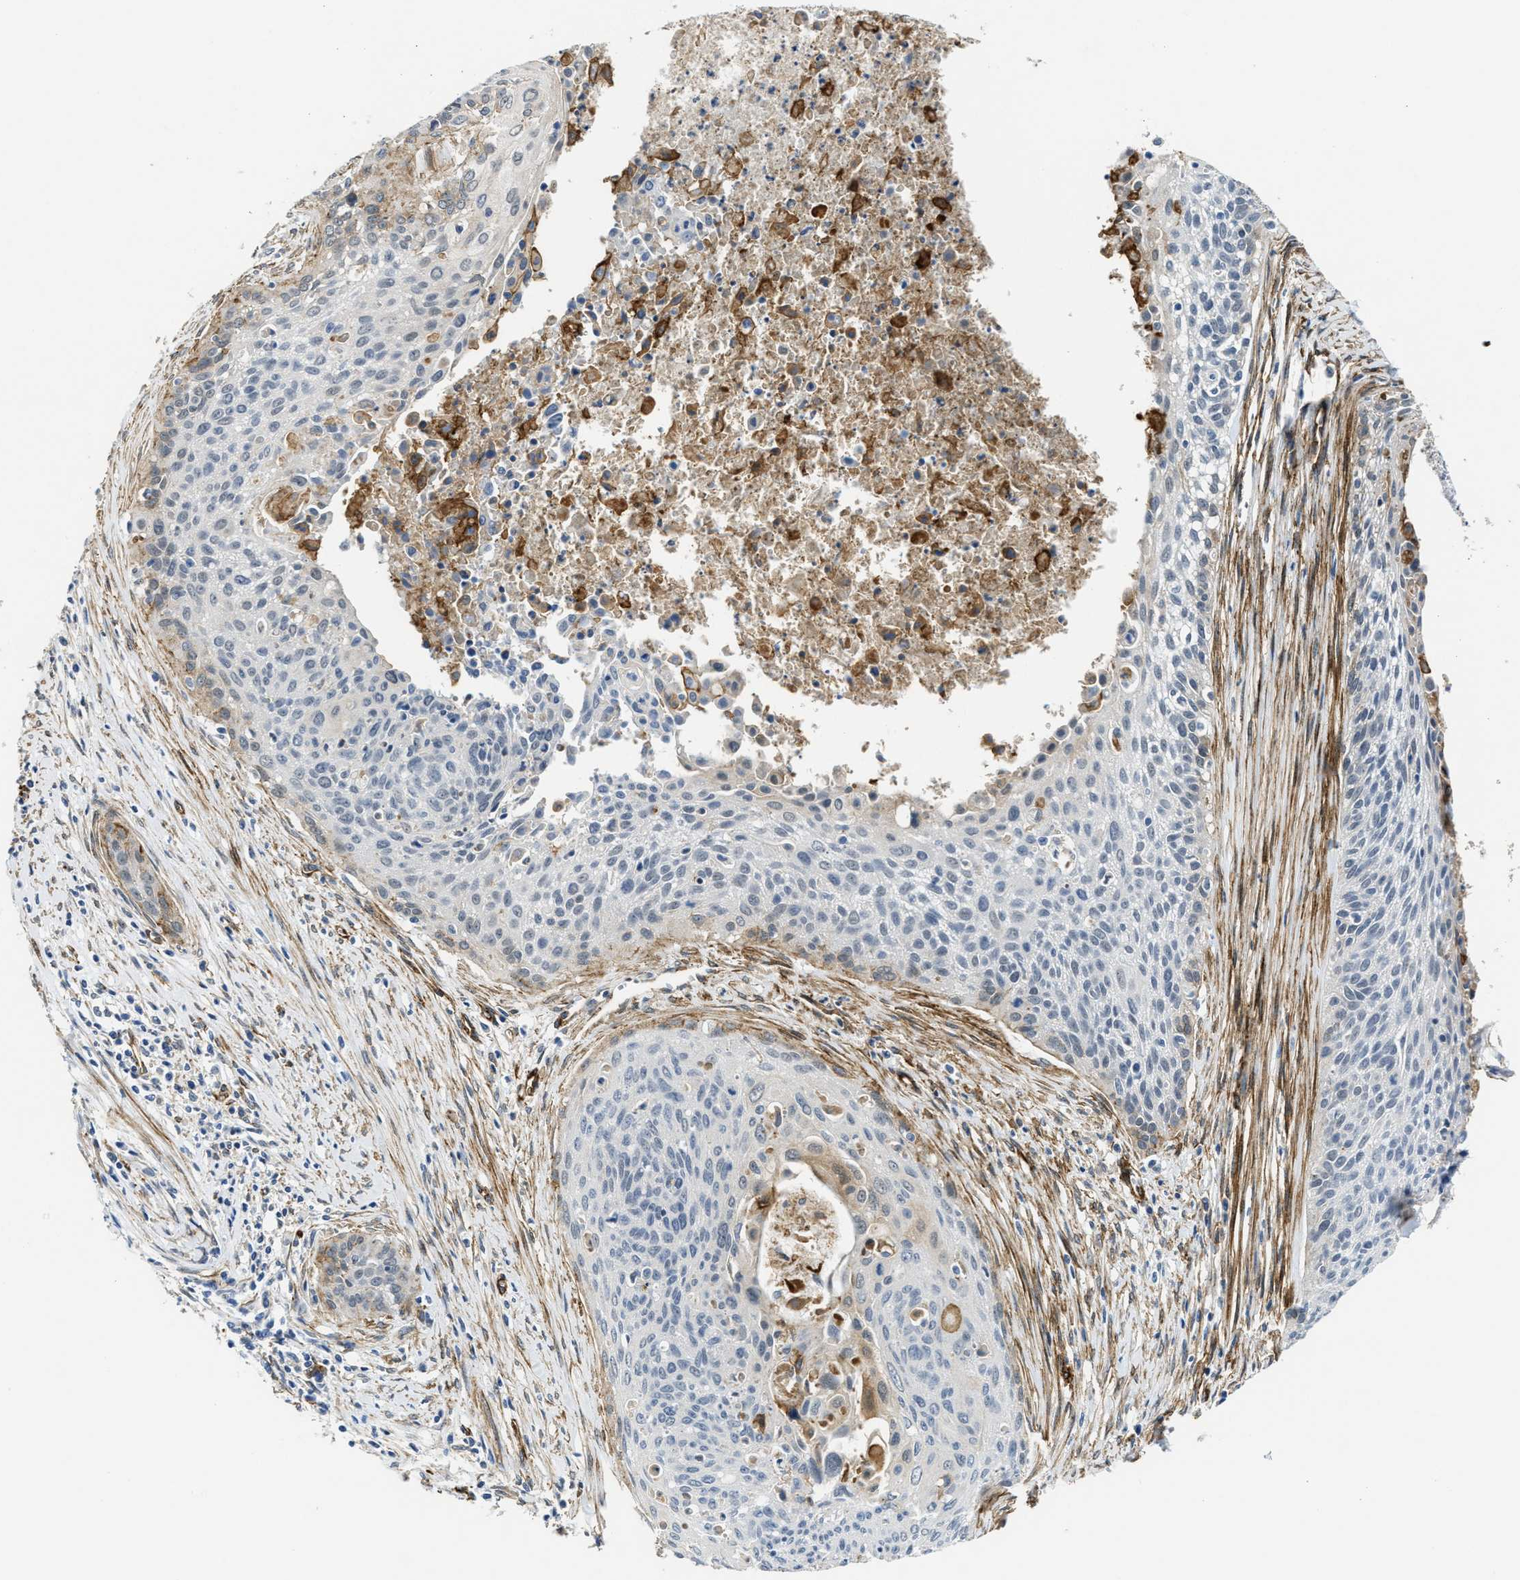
{"staining": {"intensity": "weak", "quantity": "<25%", "location": "cytoplasmic/membranous"}, "tissue": "cervical cancer", "cell_type": "Tumor cells", "image_type": "cancer", "snomed": [{"axis": "morphology", "description": "Squamous cell carcinoma, NOS"}, {"axis": "topography", "description": "Cervix"}], "caption": "This is an IHC histopathology image of human cervical cancer (squamous cell carcinoma). There is no staining in tumor cells.", "gene": "NAB1", "patient": {"sex": "female", "age": 55}}